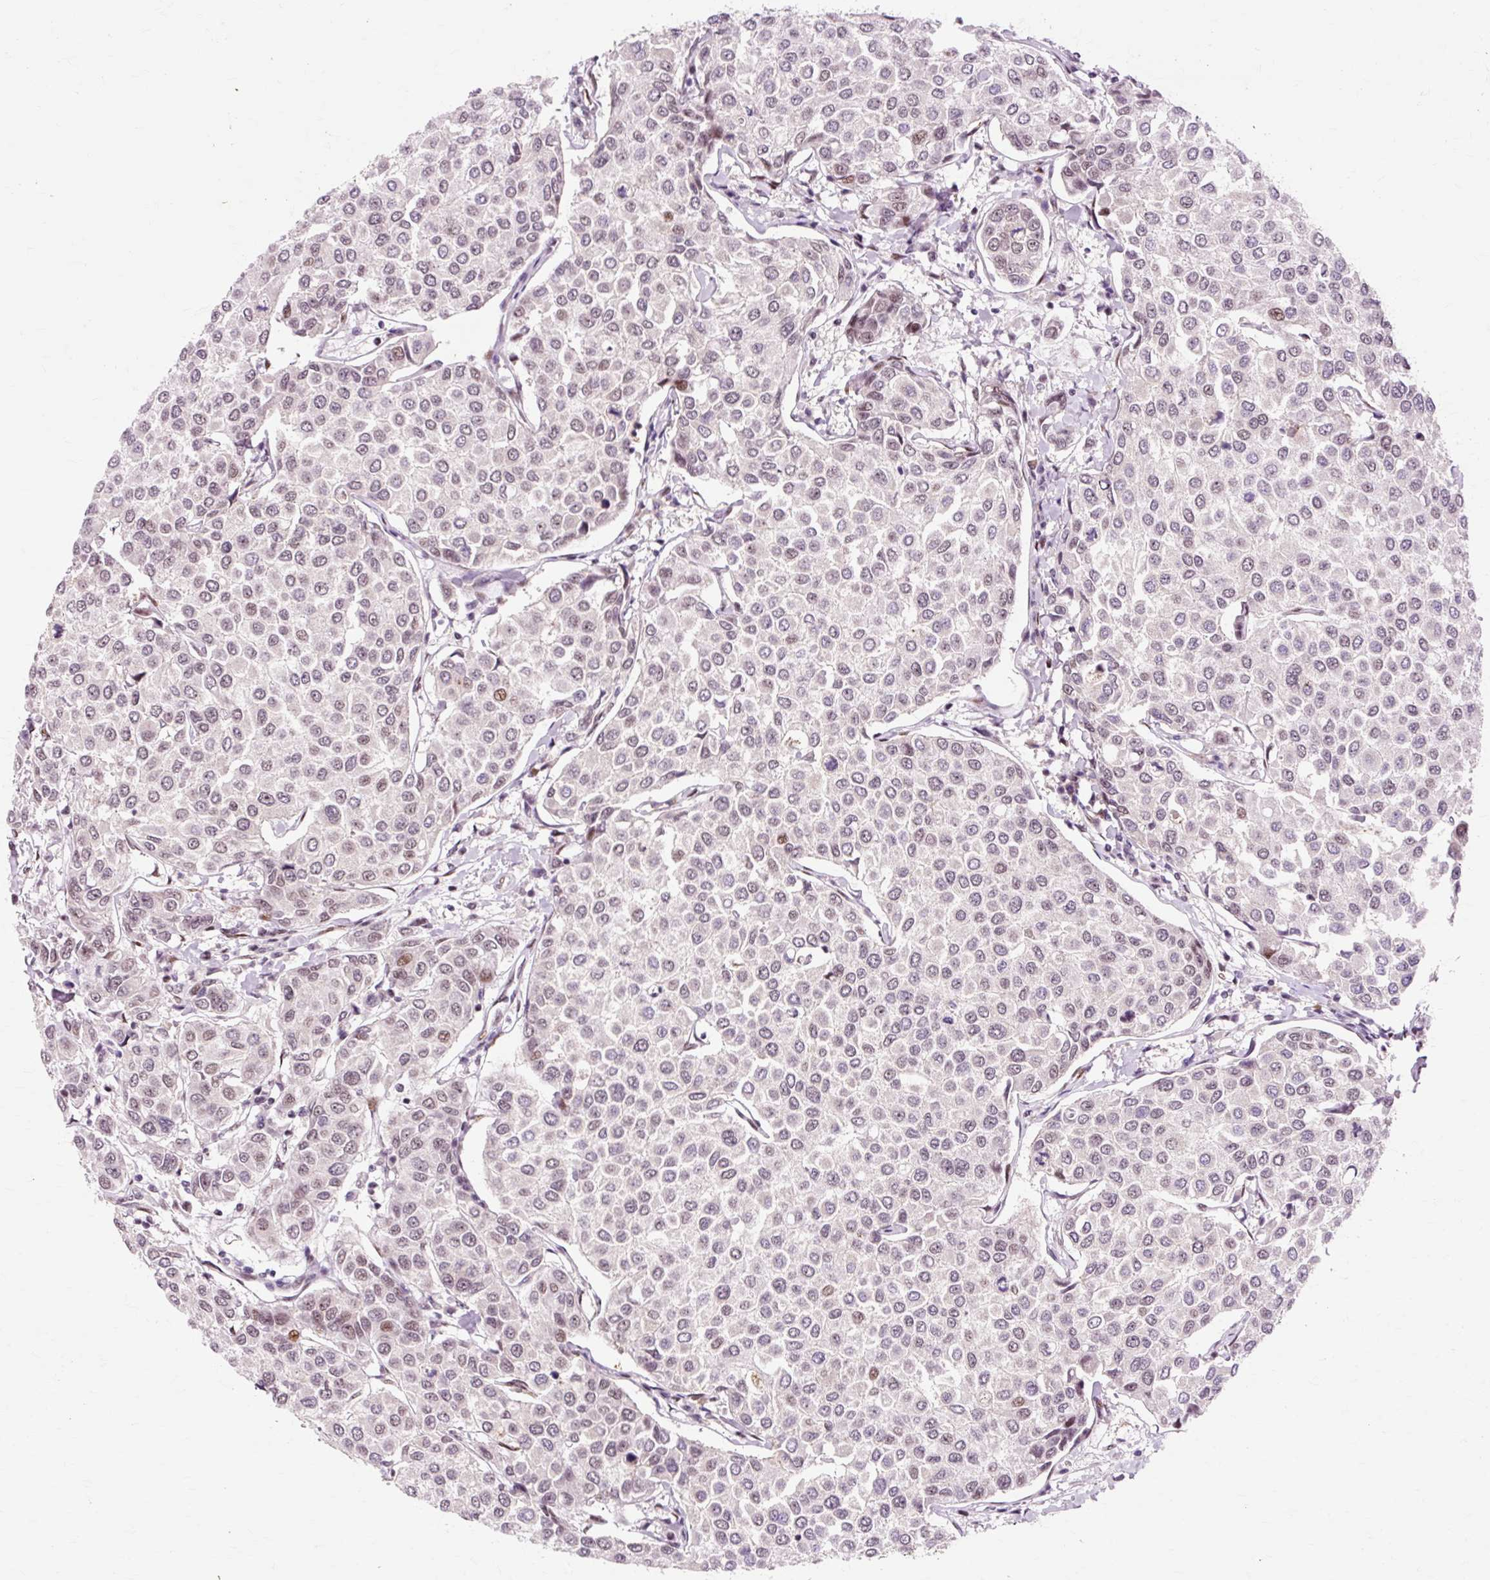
{"staining": {"intensity": "weak", "quantity": "<25%", "location": "nuclear"}, "tissue": "breast cancer", "cell_type": "Tumor cells", "image_type": "cancer", "snomed": [{"axis": "morphology", "description": "Duct carcinoma"}, {"axis": "topography", "description": "Breast"}], "caption": "Immunohistochemistry (IHC) of breast cancer (invasive ductal carcinoma) exhibits no staining in tumor cells. (DAB (3,3'-diaminobenzidine) IHC with hematoxylin counter stain).", "gene": "MACROD2", "patient": {"sex": "female", "age": 55}}